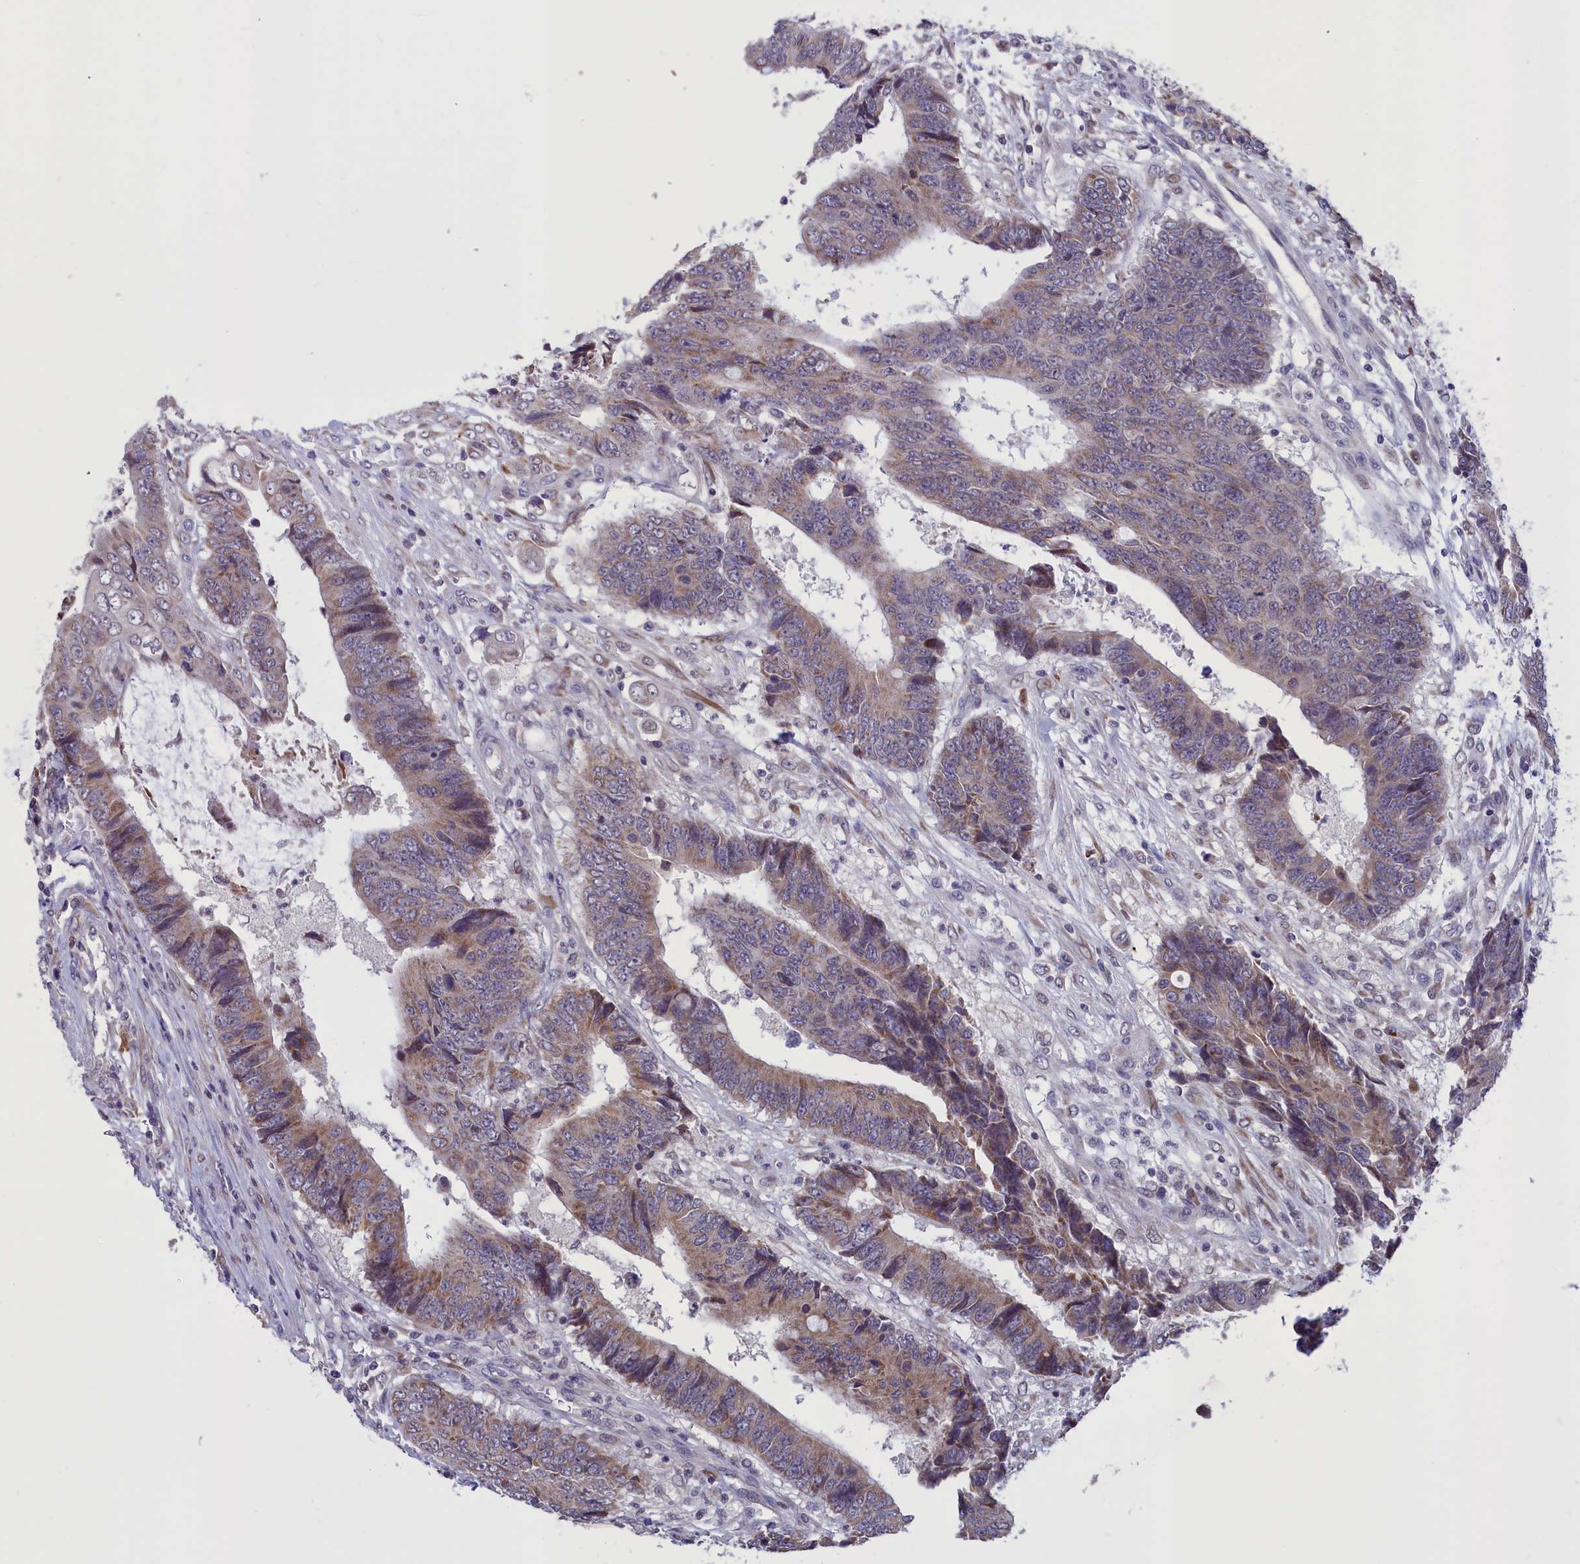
{"staining": {"intensity": "moderate", "quantity": "25%-75%", "location": "cytoplasmic/membranous"}, "tissue": "colorectal cancer", "cell_type": "Tumor cells", "image_type": "cancer", "snomed": [{"axis": "morphology", "description": "Adenocarcinoma, NOS"}, {"axis": "topography", "description": "Rectum"}], "caption": "A photomicrograph of colorectal adenocarcinoma stained for a protein shows moderate cytoplasmic/membranous brown staining in tumor cells.", "gene": "PARS2", "patient": {"sex": "male", "age": 84}}